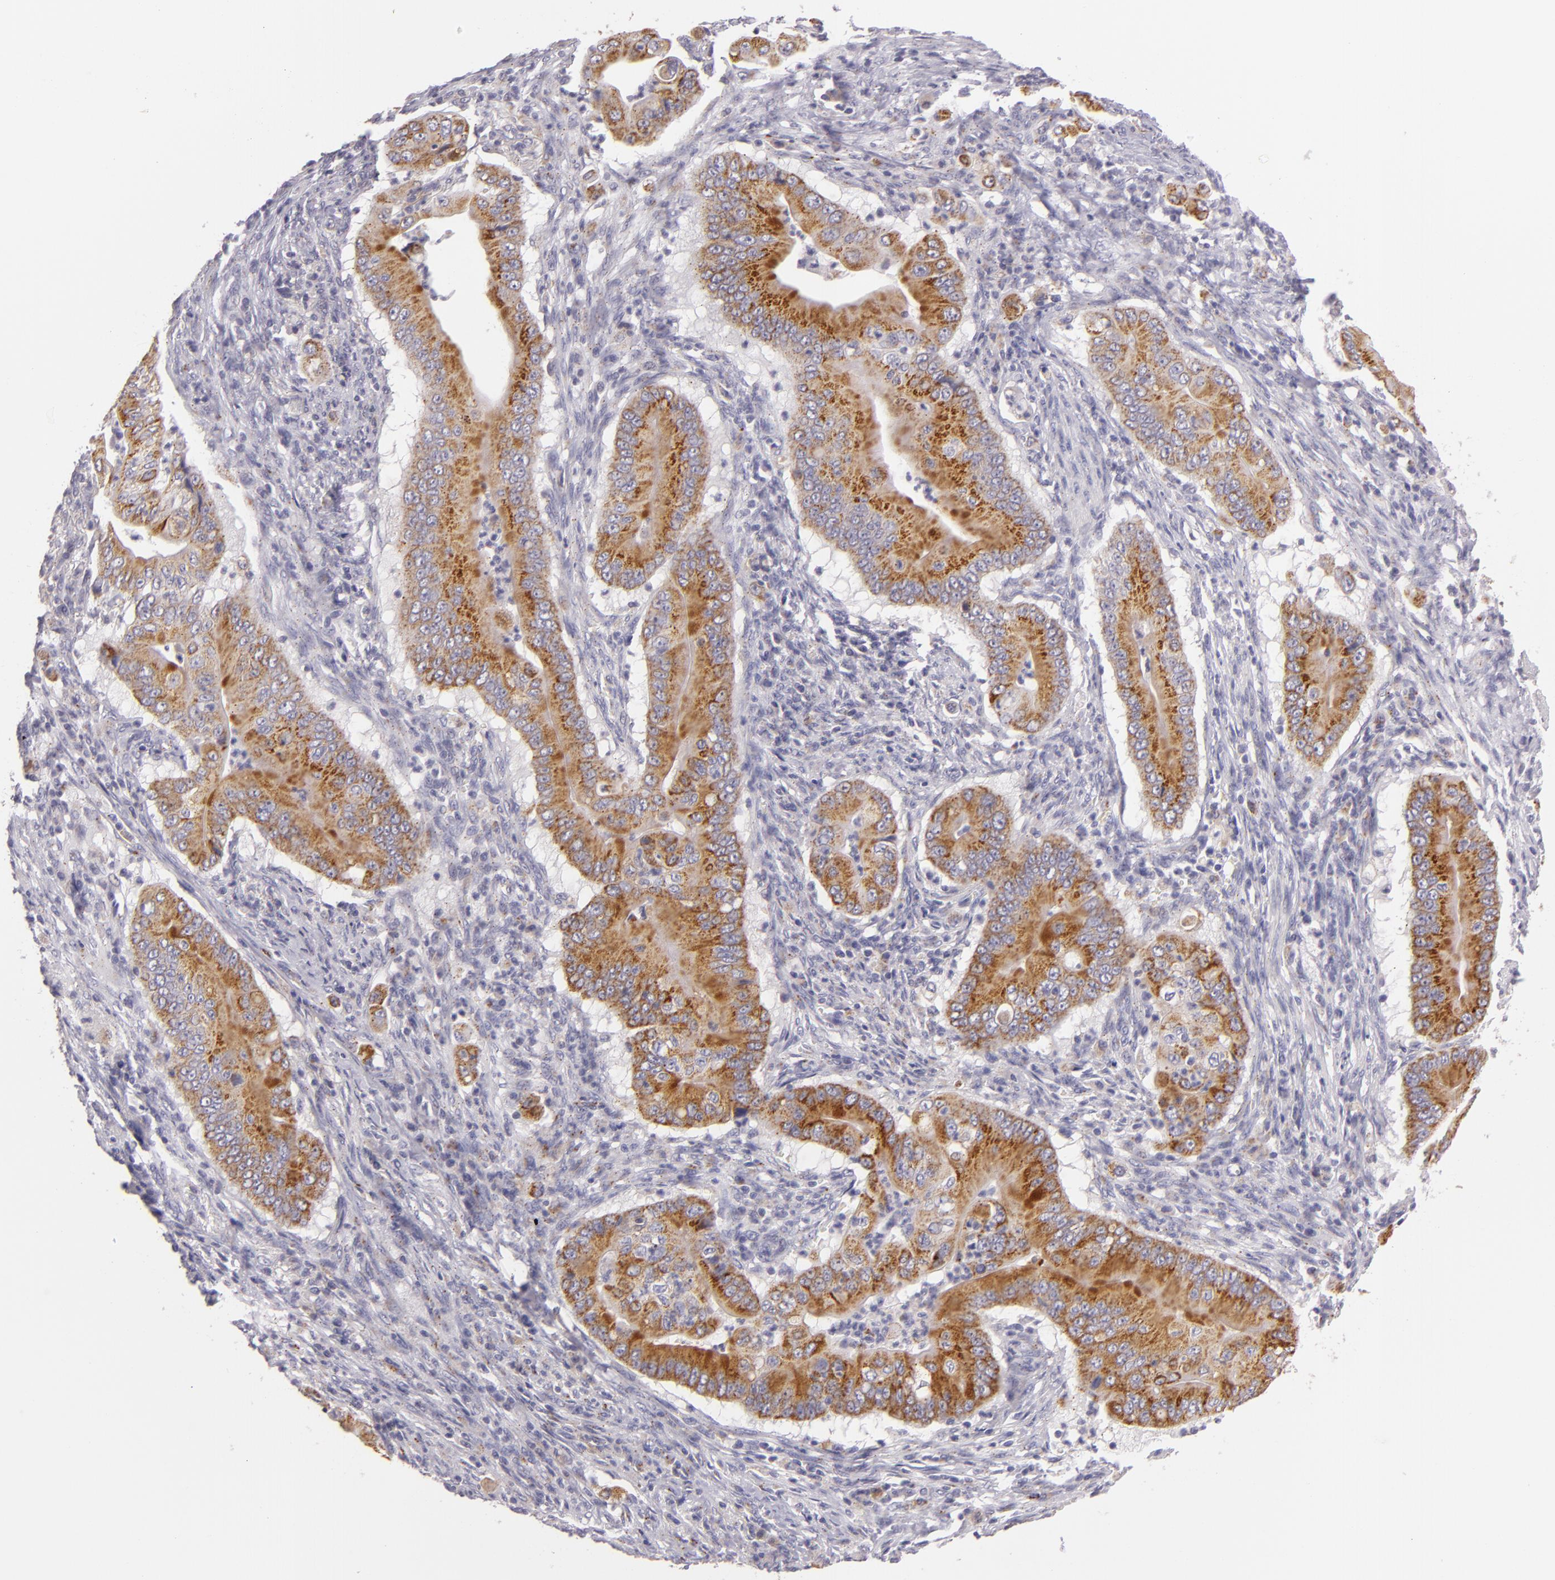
{"staining": {"intensity": "moderate", "quantity": ">75%", "location": "cytoplasmic/membranous"}, "tissue": "pancreatic cancer", "cell_type": "Tumor cells", "image_type": "cancer", "snomed": [{"axis": "morphology", "description": "Adenocarcinoma, NOS"}, {"axis": "topography", "description": "Pancreas"}], "caption": "IHC of pancreatic adenocarcinoma exhibits medium levels of moderate cytoplasmic/membranous expression in about >75% of tumor cells.", "gene": "CILK1", "patient": {"sex": "male", "age": 62}}